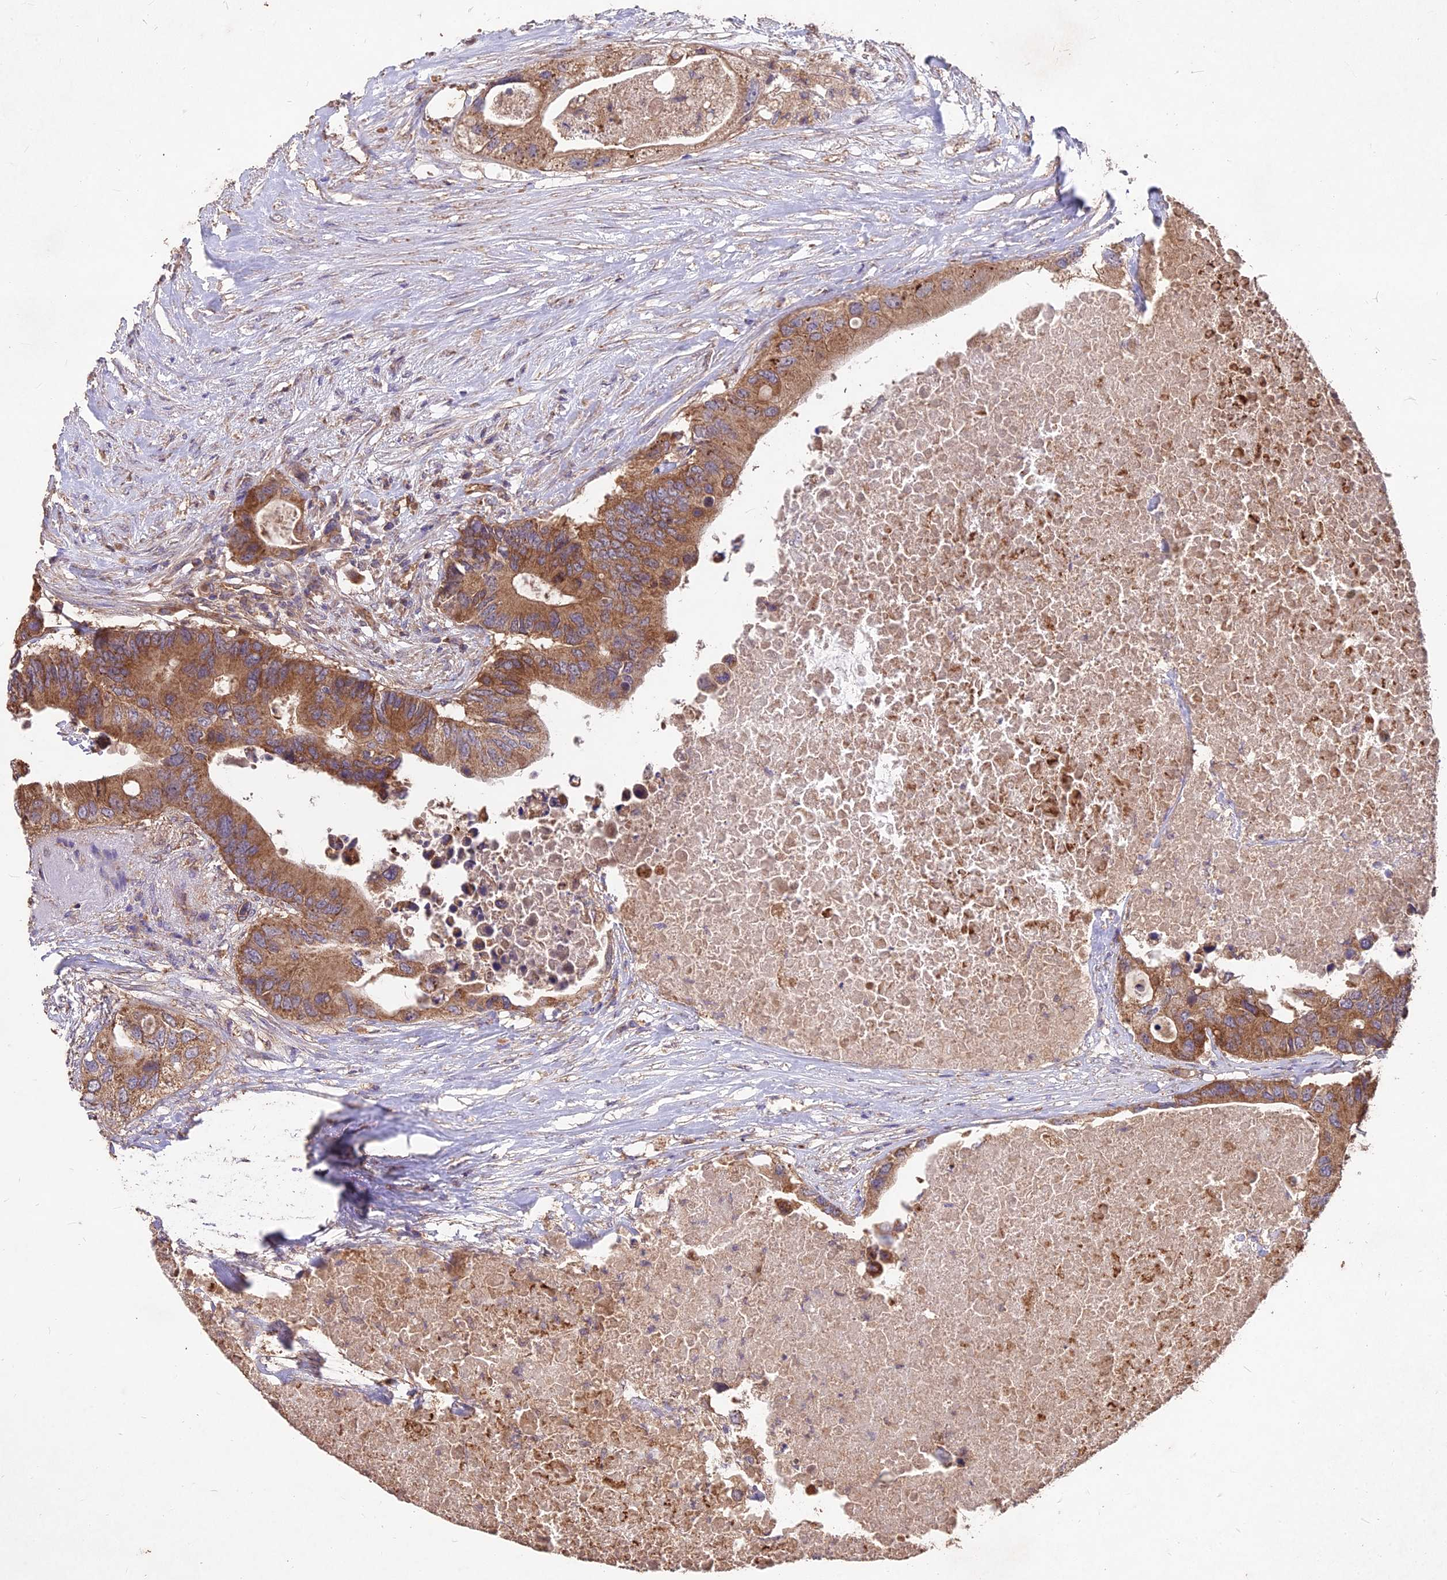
{"staining": {"intensity": "moderate", "quantity": ">75%", "location": "cytoplasmic/membranous"}, "tissue": "colorectal cancer", "cell_type": "Tumor cells", "image_type": "cancer", "snomed": [{"axis": "morphology", "description": "Adenocarcinoma, NOS"}, {"axis": "topography", "description": "Colon"}], "caption": "Adenocarcinoma (colorectal) stained with a brown dye reveals moderate cytoplasmic/membranous positive positivity in approximately >75% of tumor cells.", "gene": "CEMIP2", "patient": {"sex": "male", "age": 71}}